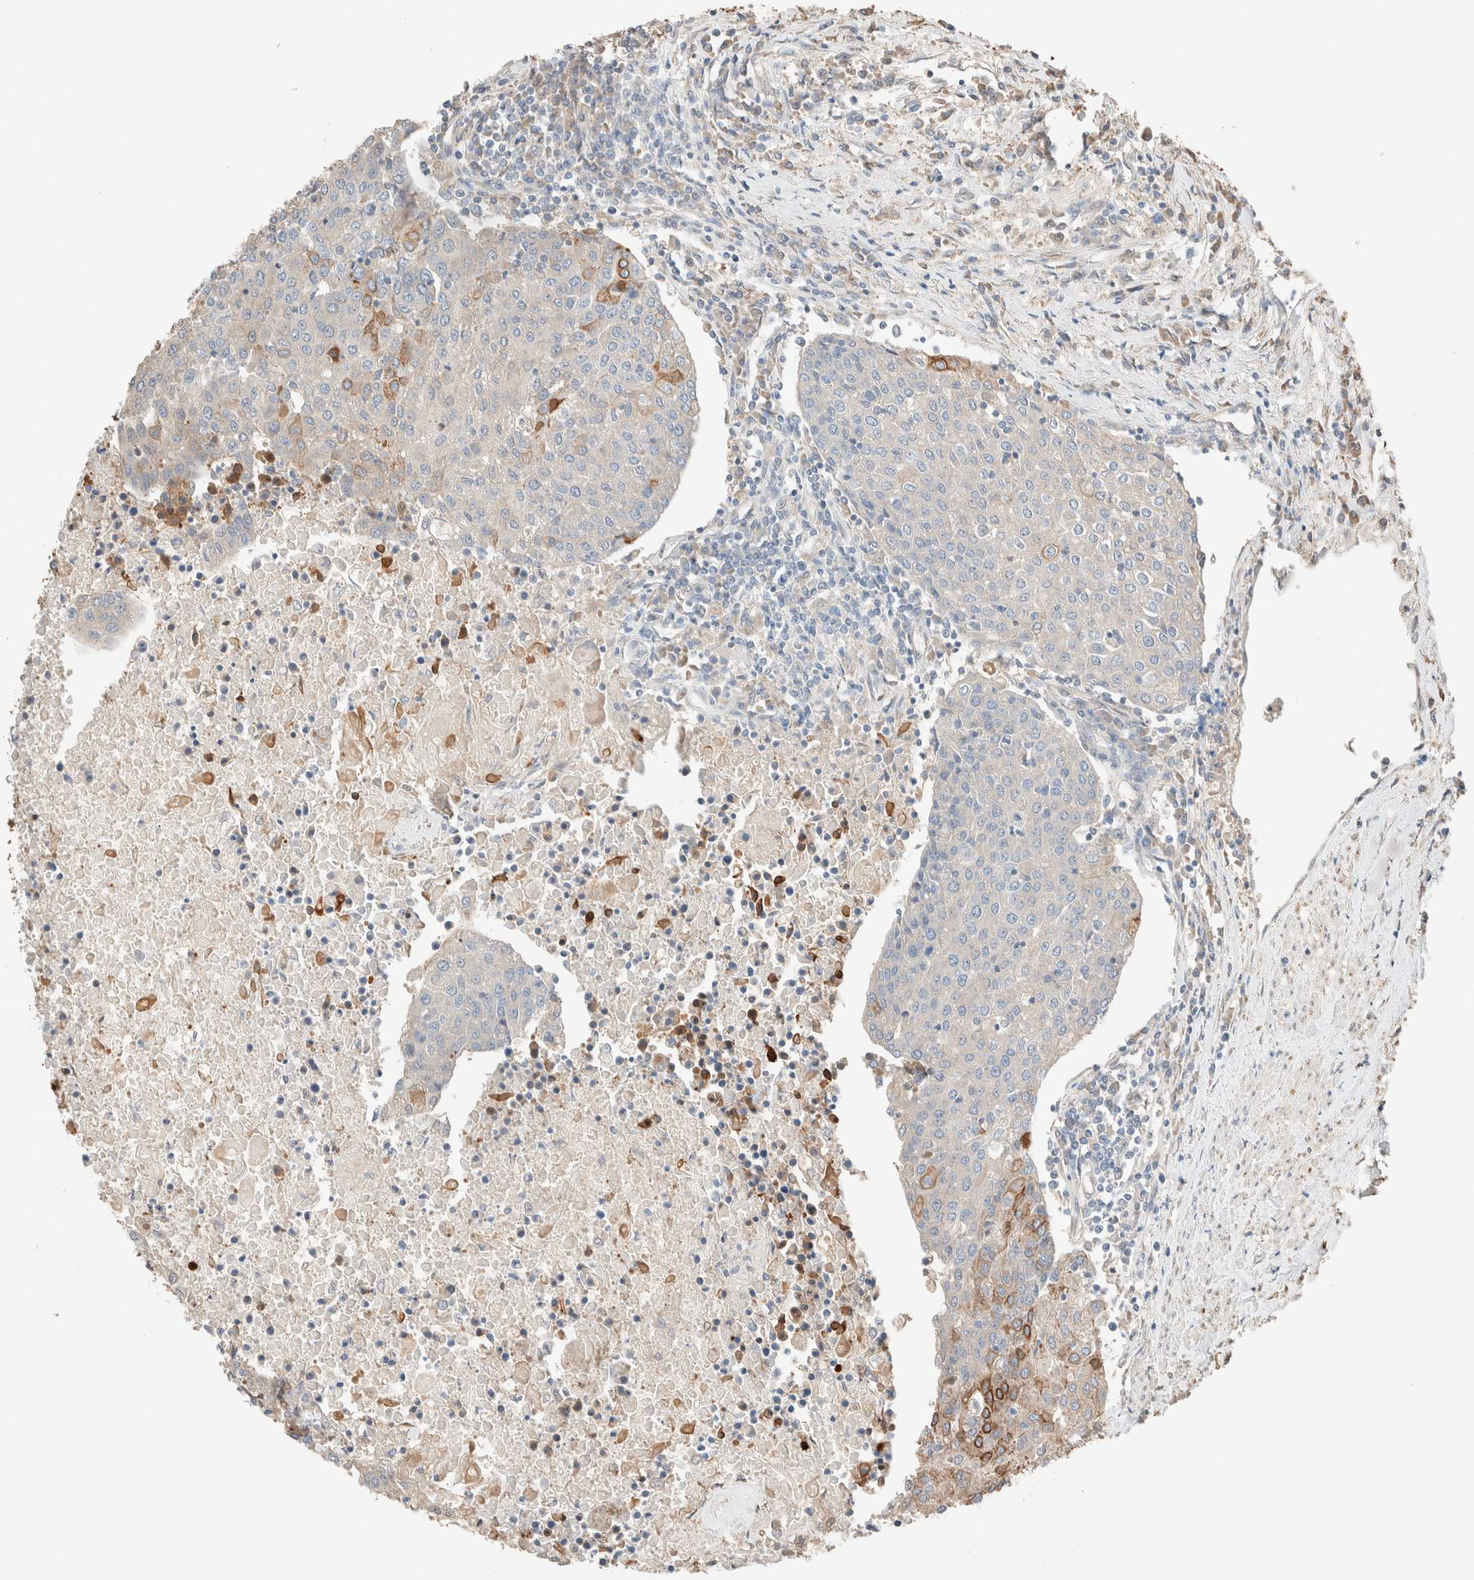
{"staining": {"intensity": "moderate", "quantity": "<25%", "location": "cytoplasmic/membranous"}, "tissue": "urothelial cancer", "cell_type": "Tumor cells", "image_type": "cancer", "snomed": [{"axis": "morphology", "description": "Urothelial carcinoma, High grade"}, {"axis": "topography", "description": "Urinary bladder"}], "caption": "Immunohistochemistry photomicrograph of human urothelial cancer stained for a protein (brown), which reveals low levels of moderate cytoplasmic/membranous staining in about <25% of tumor cells.", "gene": "TUBD1", "patient": {"sex": "female", "age": 85}}